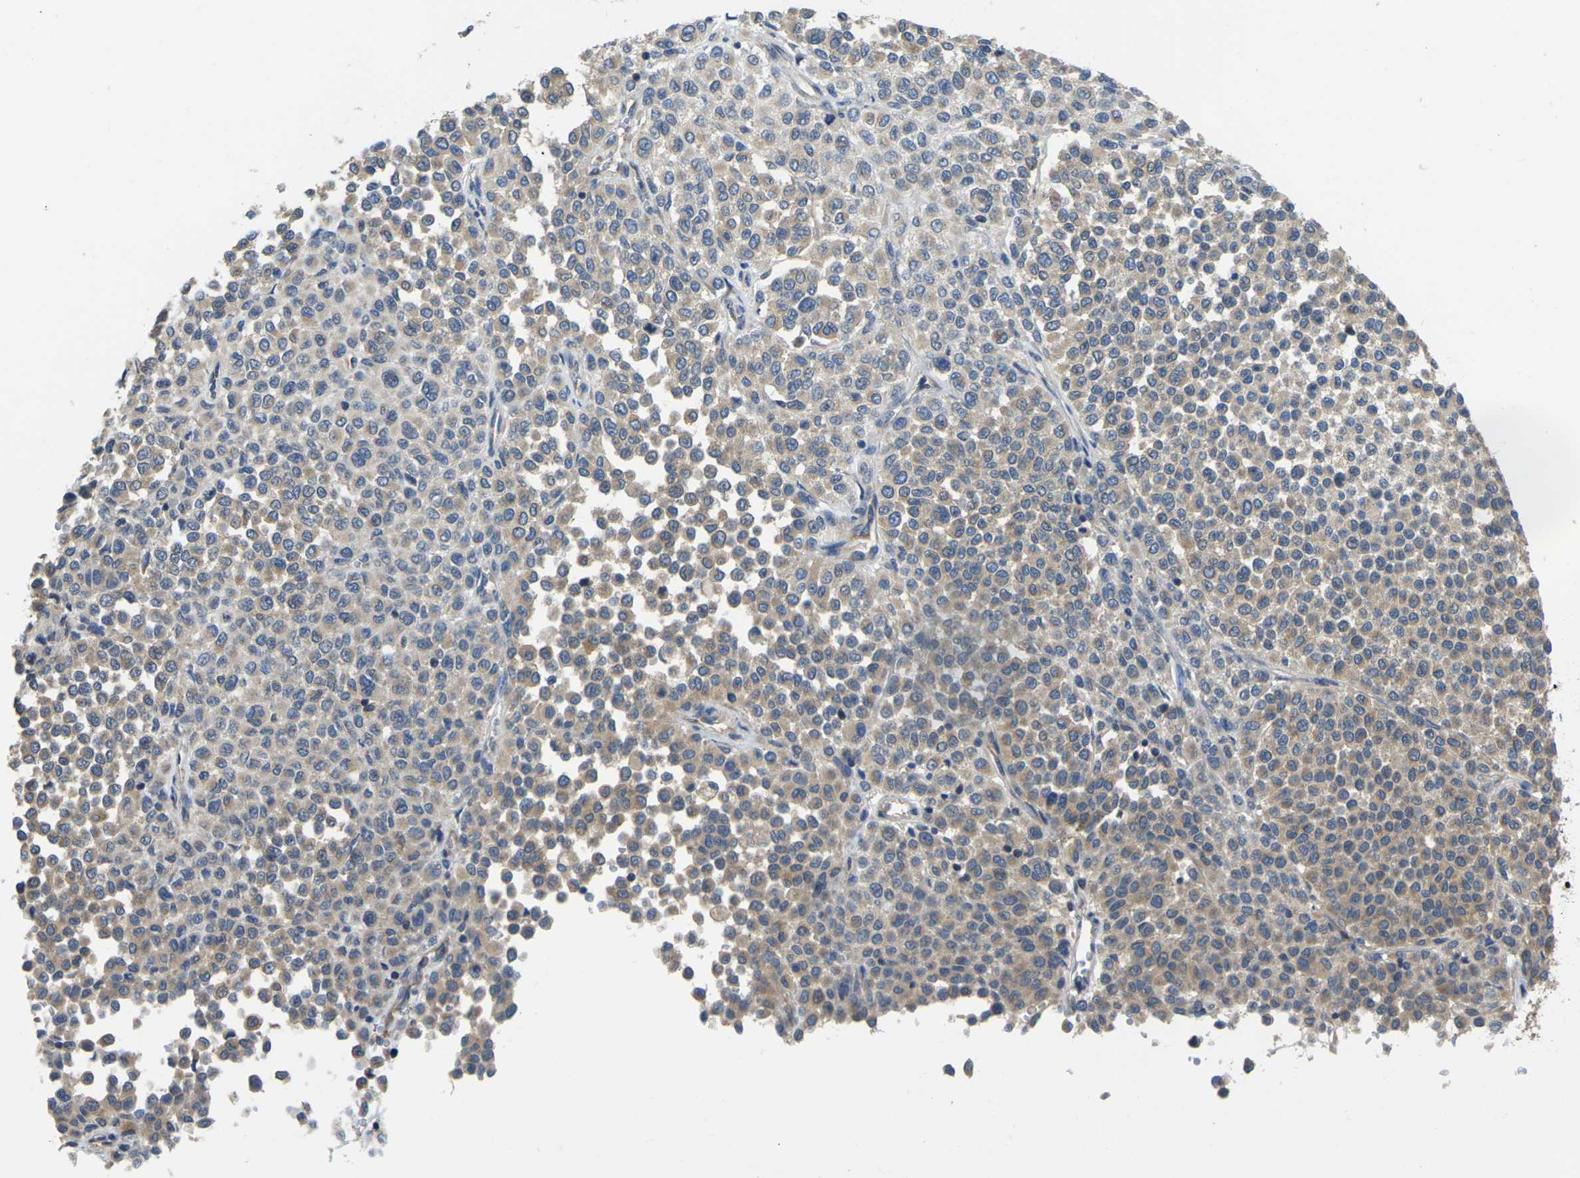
{"staining": {"intensity": "weak", "quantity": ">75%", "location": "cytoplasmic/membranous"}, "tissue": "melanoma", "cell_type": "Tumor cells", "image_type": "cancer", "snomed": [{"axis": "morphology", "description": "Malignant melanoma, Metastatic site"}, {"axis": "topography", "description": "Pancreas"}], "caption": "This micrograph reveals immunohistochemistry (IHC) staining of human melanoma, with low weak cytoplasmic/membranous expression in about >75% of tumor cells.", "gene": "TMCC2", "patient": {"sex": "female", "age": 30}}